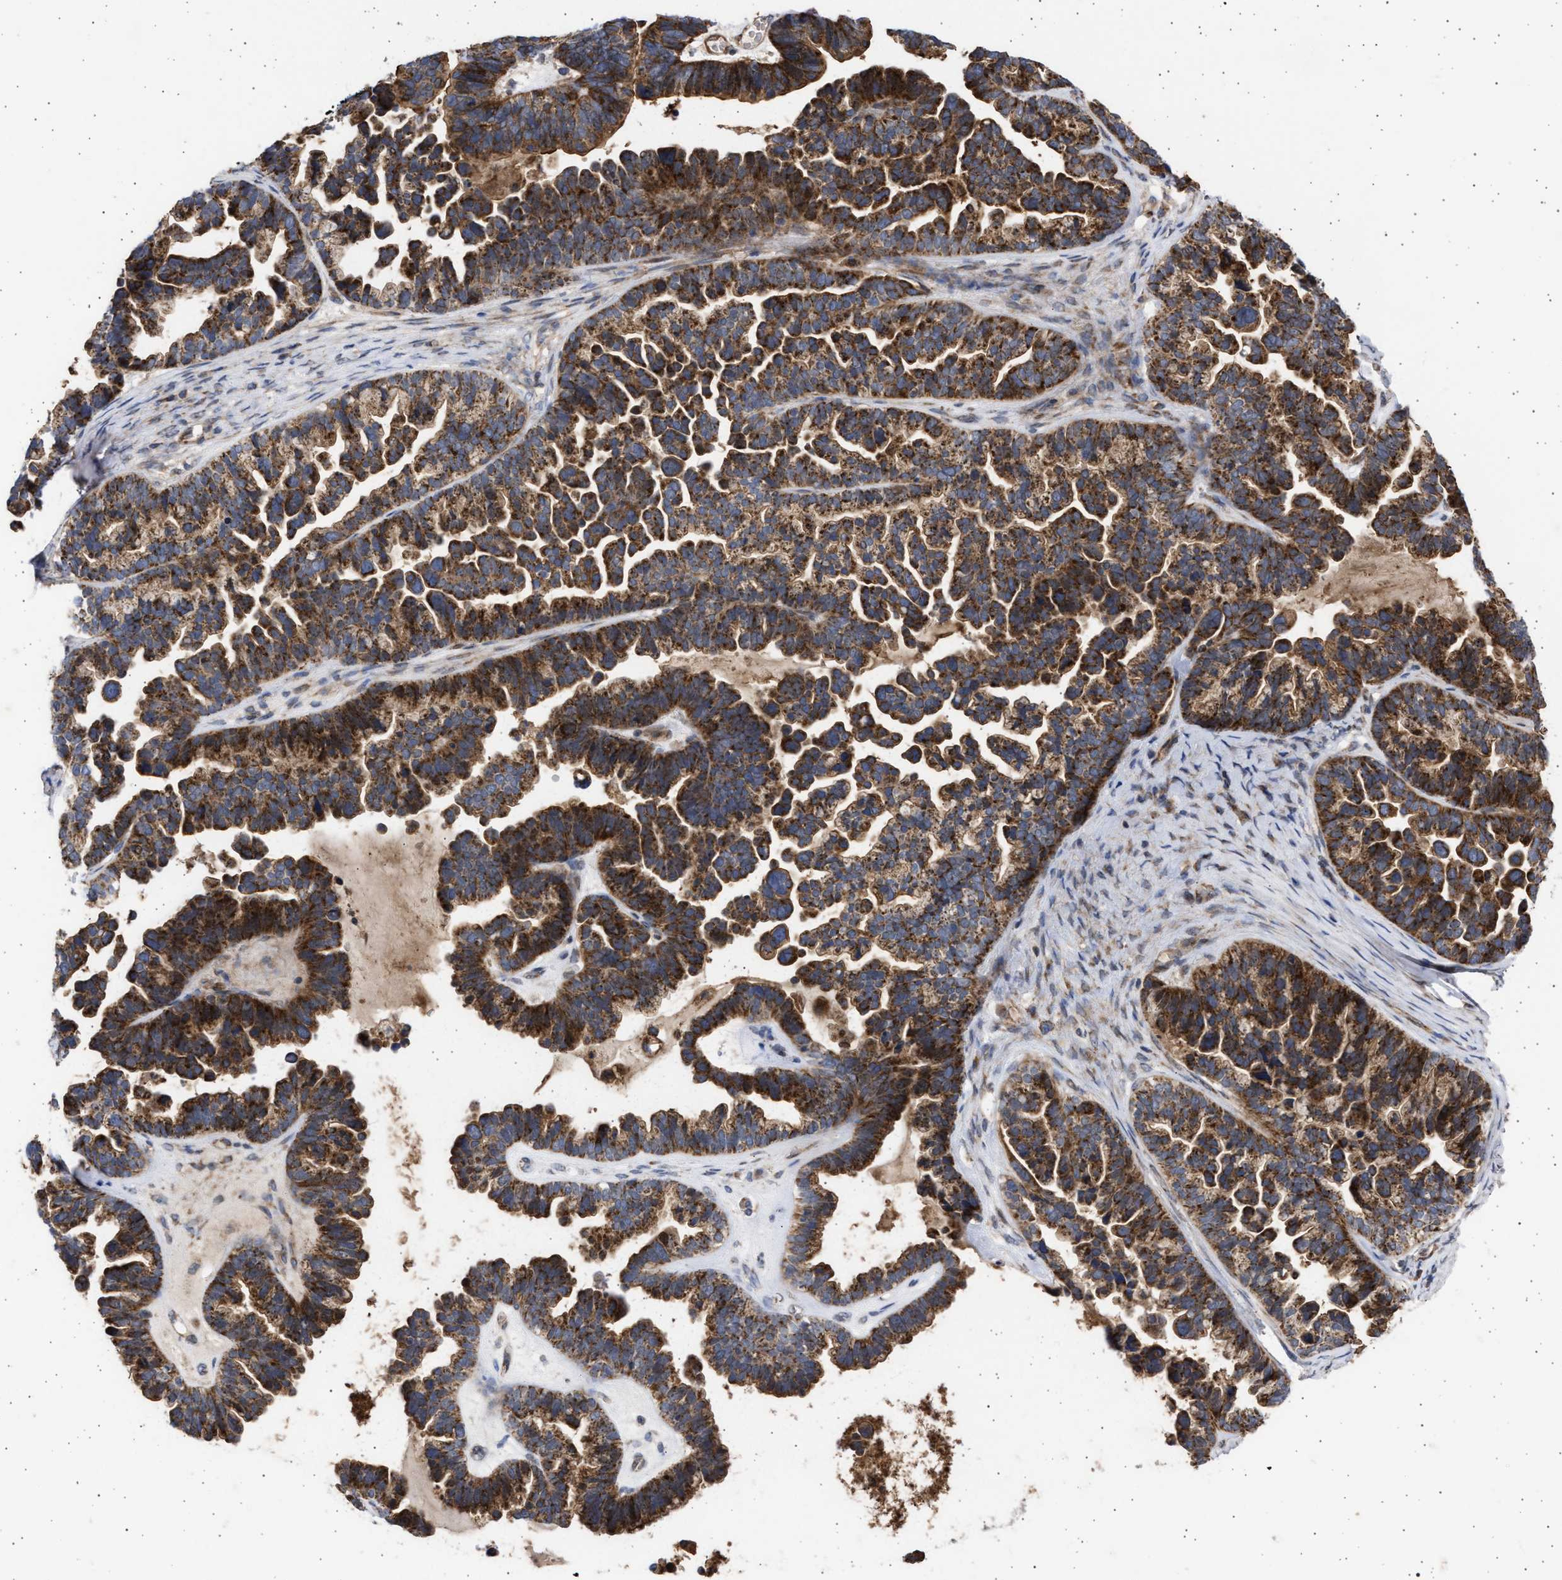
{"staining": {"intensity": "strong", "quantity": ">75%", "location": "cytoplasmic/membranous"}, "tissue": "ovarian cancer", "cell_type": "Tumor cells", "image_type": "cancer", "snomed": [{"axis": "morphology", "description": "Cystadenocarcinoma, serous, NOS"}, {"axis": "topography", "description": "Ovary"}], "caption": "This is a photomicrograph of IHC staining of ovarian cancer, which shows strong expression in the cytoplasmic/membranous of tumor cells.", "gene": "TTC19", "patient": {"sex": "female", "age": 56}}